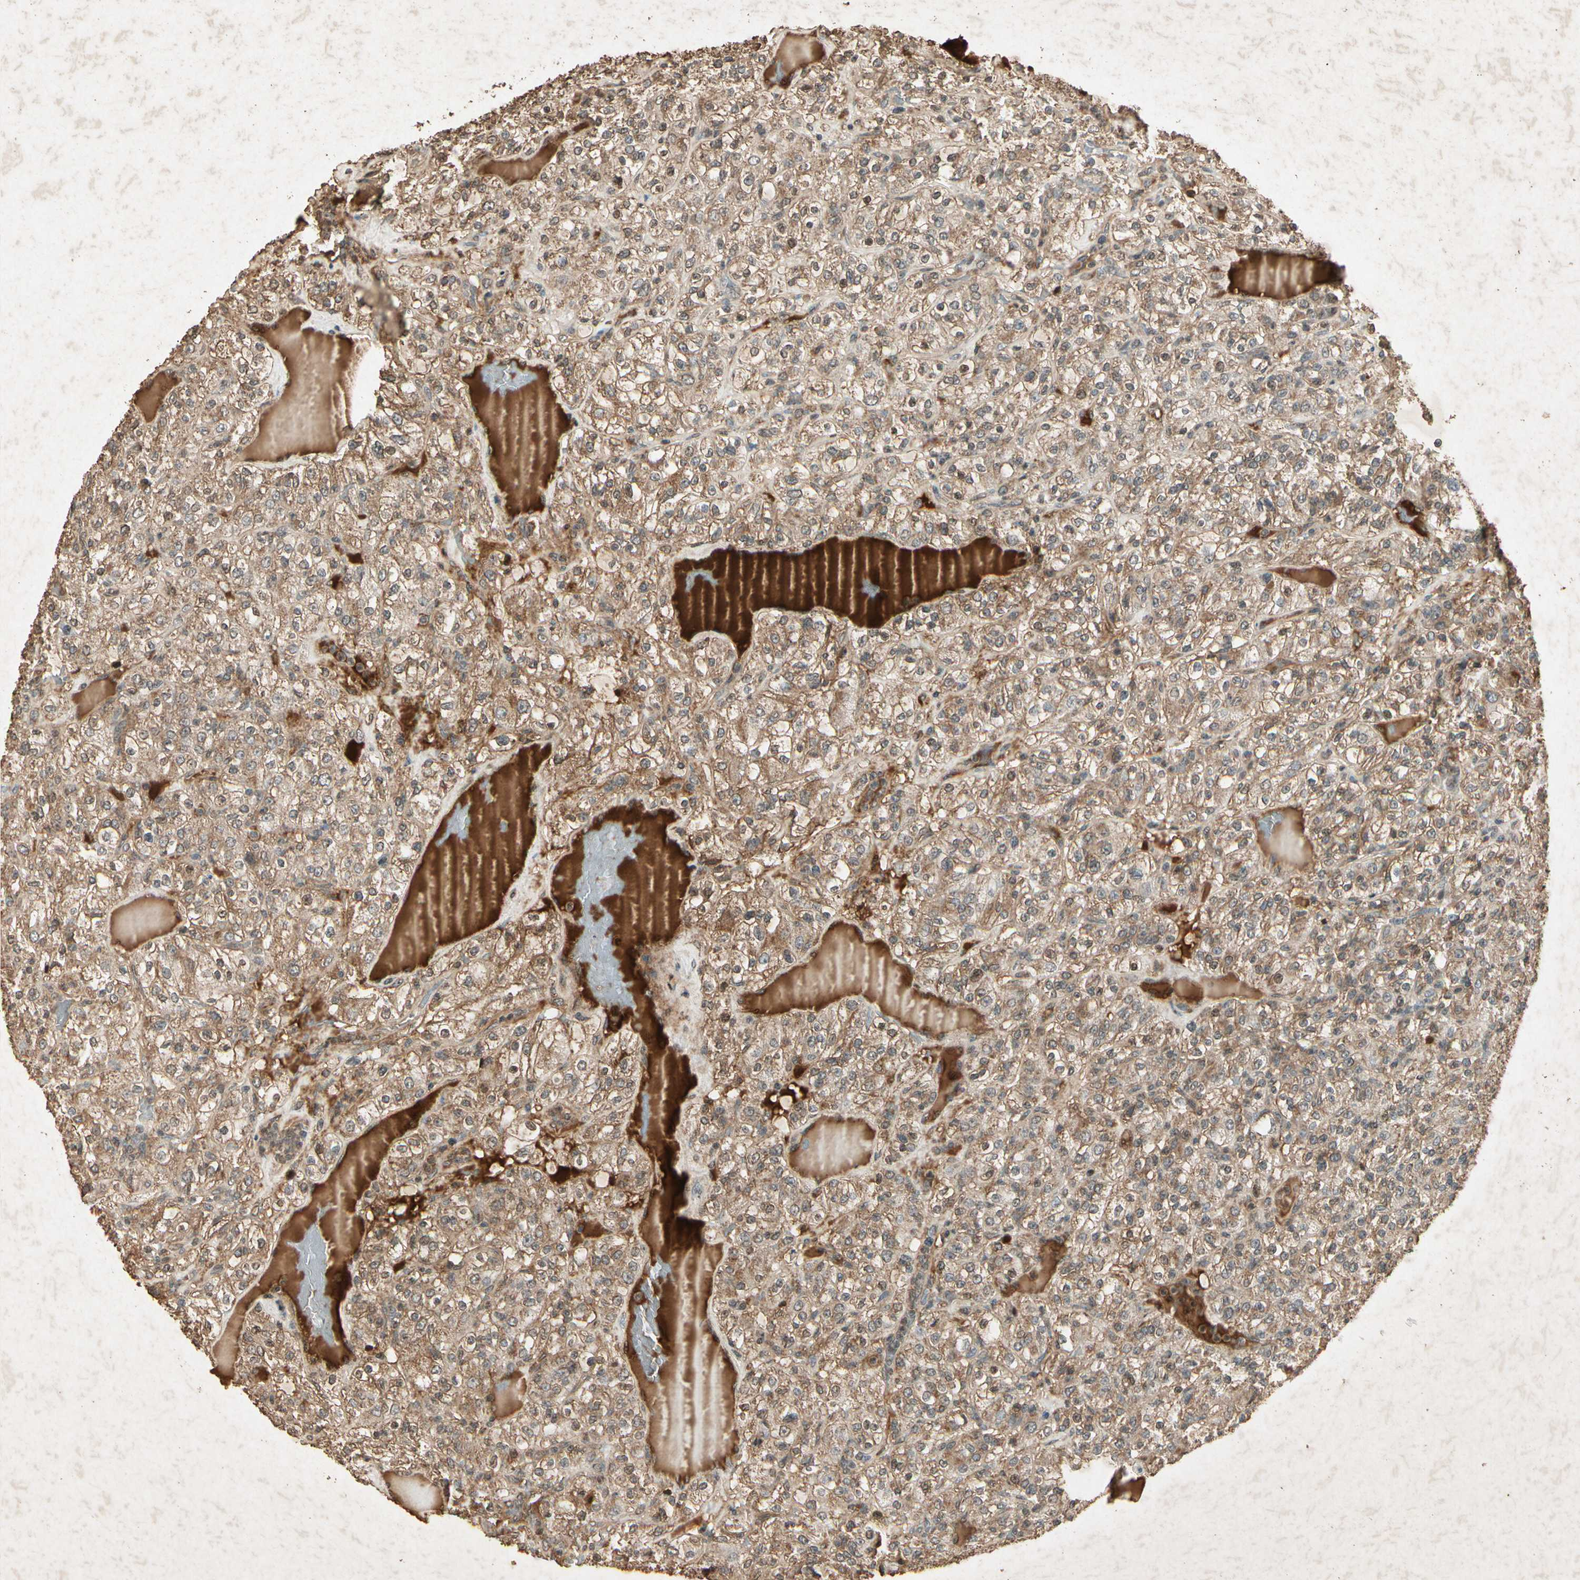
{"staining": {"intensity": "moderate", "quantity": ">75%", "location": "cytoplasmic/membranous"}, "tissue": "renal cancer", "cell_type": "Tumor cells", "image_type": "cancer", "snomed": [{"axis": "morphology", "description": "Normal tissue, NOS"}, {"axis": "morphology", "description": "Adenocarcinoma, NOS"}, {"axis": "topography", "description": "Kidney"}], "caption": "High-power microscopy captured an IHC photomicrograph of renal adenocarcinoma, revealing moderate cytoplasmic/membranous expression in approximately >75% of tumor cells. The staining is performed using DAB brown chromogen to label protein expression. The nuclei are counter-stained blue using hematoxylin.", "gene": "GC", "patient": {"sex": "female", "age": 72}}